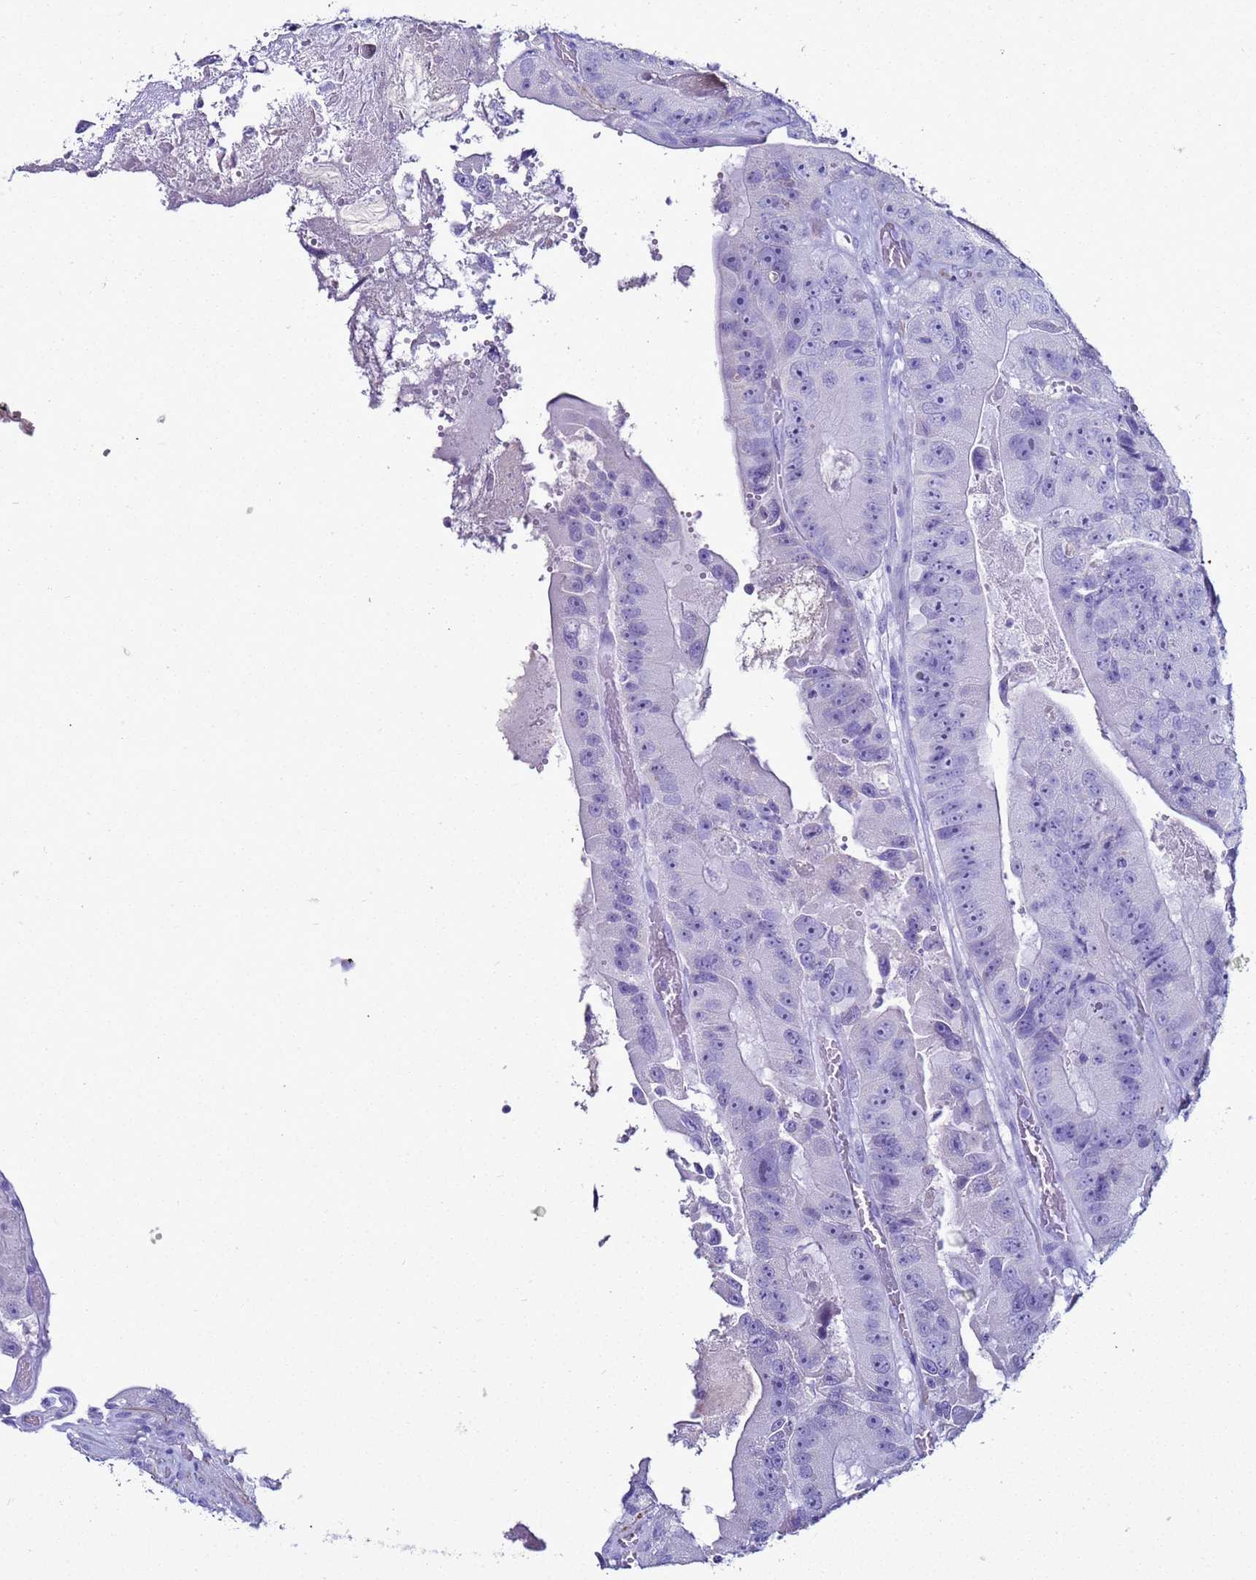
{"staining": {"intensity": "negative", "quantity": "none", "location": "none"}, "tissue": "colorectal cancer", "cell_type": "Tumor cells", "image_type": "cancer", "snomed": [{"axis": "morphology", "description": "Adenocarcinoma, NOS"}, {"axis": "topography", "description": "Colon"}], "caption": "Immunohistochemistry (IHC) of human colorectal adenocarcinoma shows no expression in tumor cells. Brightfield microscopy of immunohistochemistry stained with DAB (brown) and hematoxylin (blue), captured at high magnification.", "gene": "LCMT1", "patient": {"sex": "female", "age": 86}}